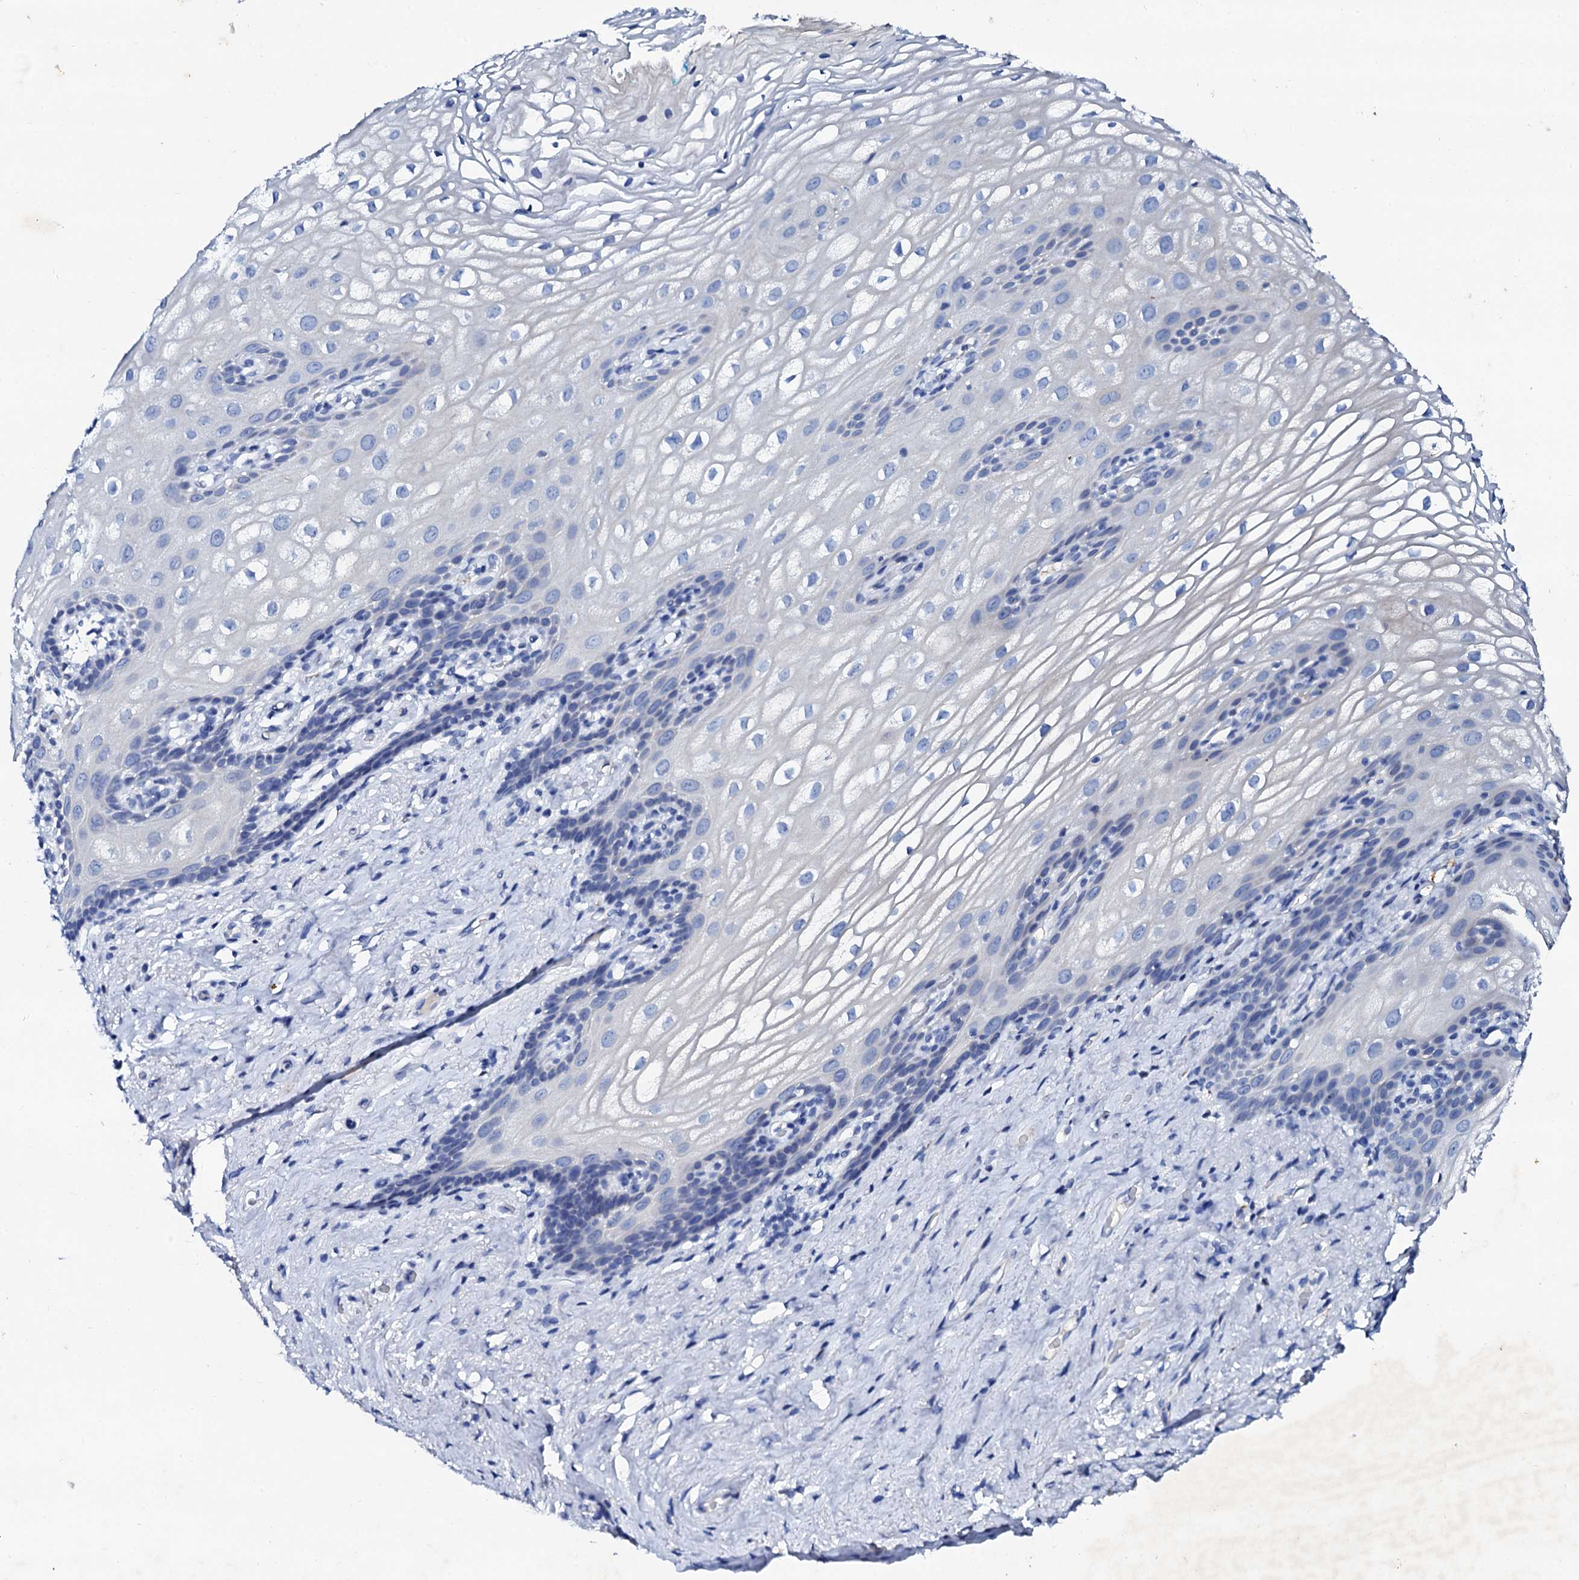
{"staining": {"intensity": "negative", "quantity": "none", "location": "none"}, "tissue": "vagina", "cell_type": "Squamous epithelial cells", "image_type": "normal", "snomed": [{"axis": "morphology", "description": "Normal tissue, NOS"}, {"axis": "topography", "description": "Vagina"}, {"axis": "topography", "description": "Peripheral nerve tissue"}], "caption": "The photomicrograph reveals no significant positivity in squamous epithelial cells of vagina. The staining was performed using DAB to visualize the protein expression in brown, while the nuclei were stained in blue with hematoxylin (Magnification: 20x).", "gene": "GLB1L3", "patient": {"sex": "female", "age": 71}}